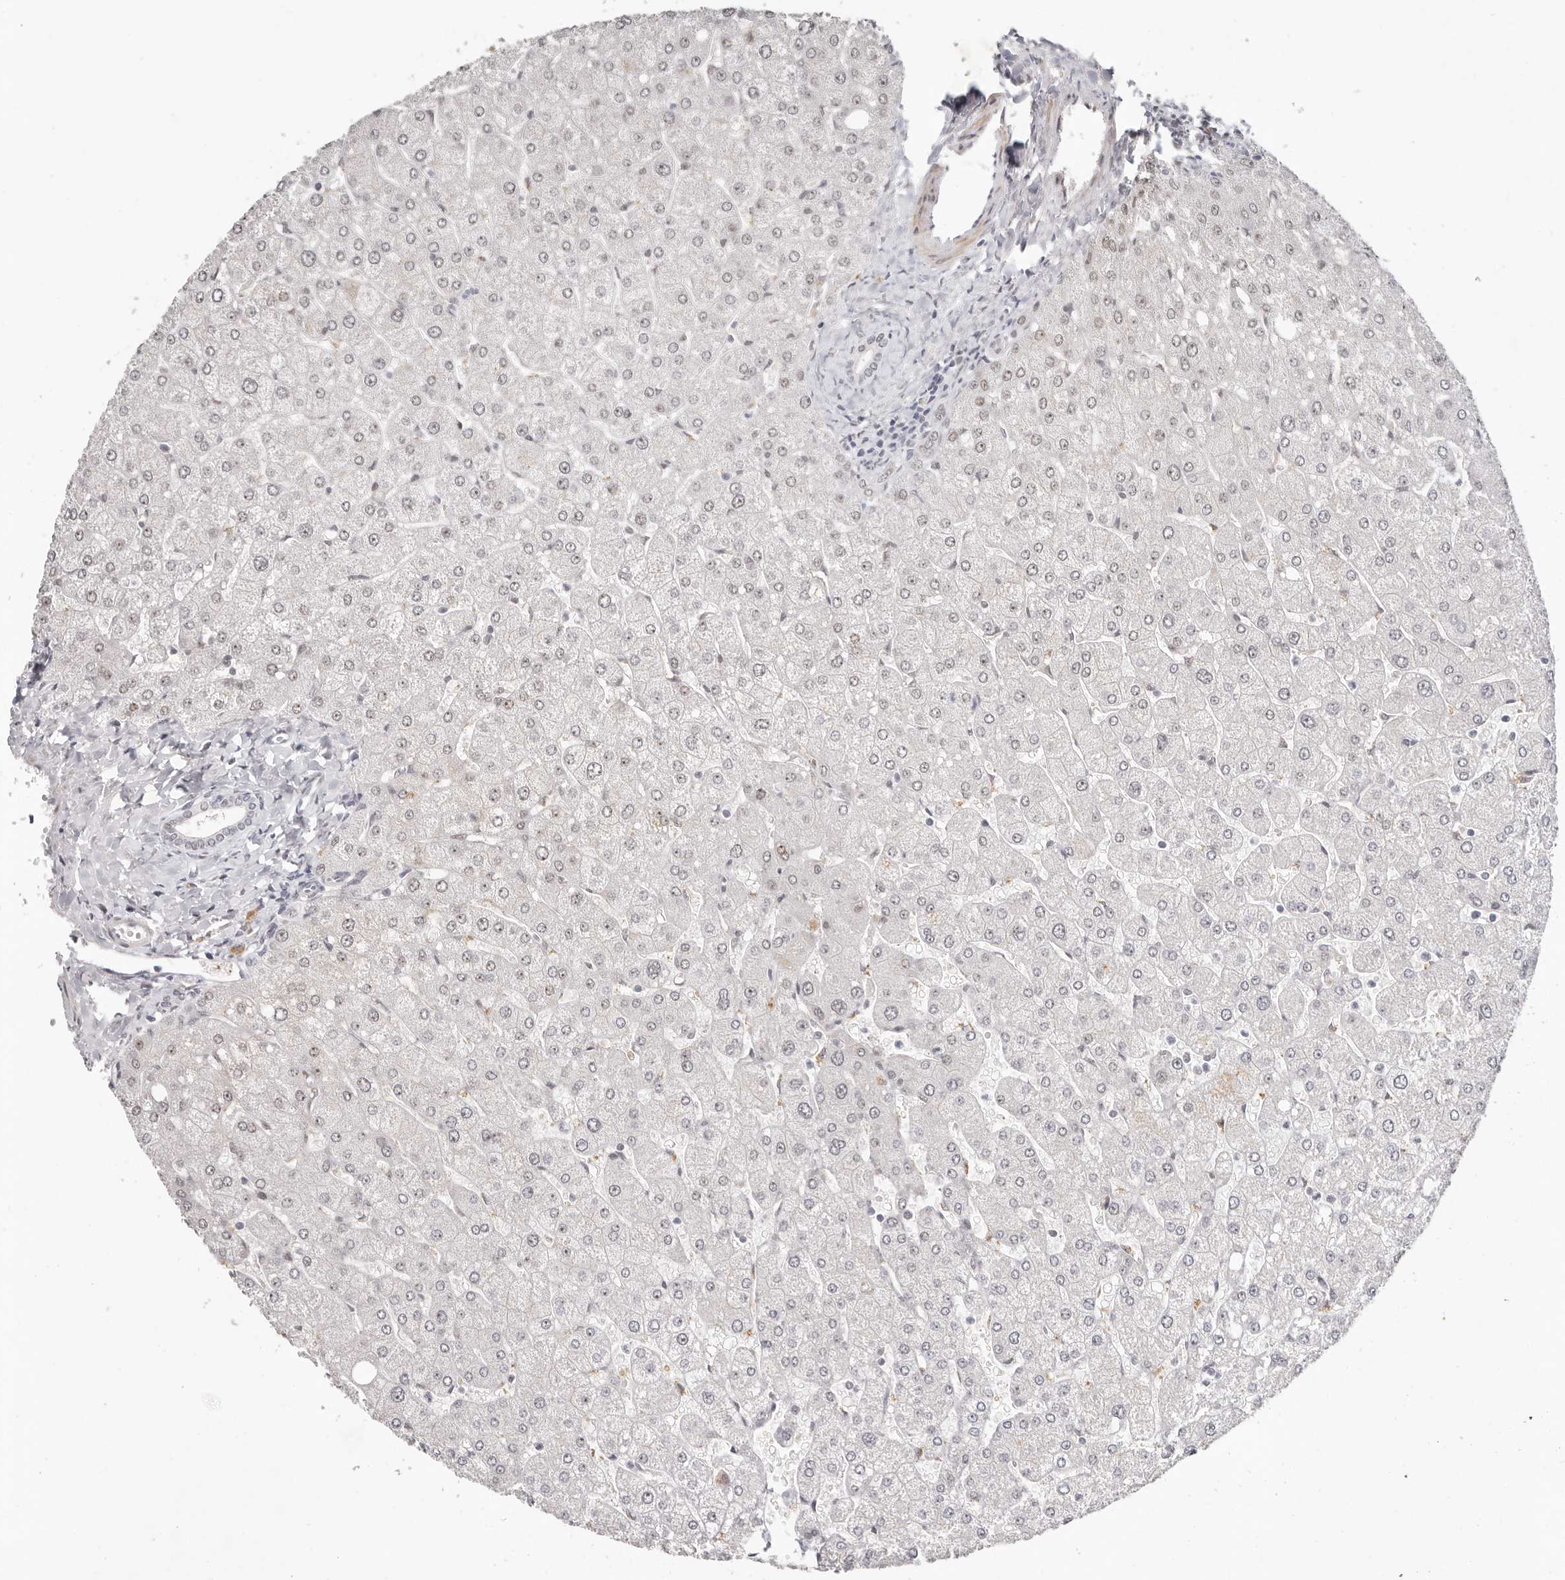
{"staining": {"intensity": "weak", "quantity": "<25%", "location": "nuclear"}, "tissue": "liver", "cell_type": "Cholangiocytes", "image_type": "normal", "snomed": [{"axis": "morphology", "description": "Normal tissue, NOS"}, {"axis": "topography", "description": "Liver"}], "caption": "Immunohistochemical staining of normal liver displays no significant positivity in cholangiocytes. (Stains: DAB (3,3'-diaminobenzidine) IHC with hematoxylin counter stain, Microscopy: brightfield microscopy at high magnification).", "gene": "LARP7", "patient": {"sex": "male", "age": 55}}